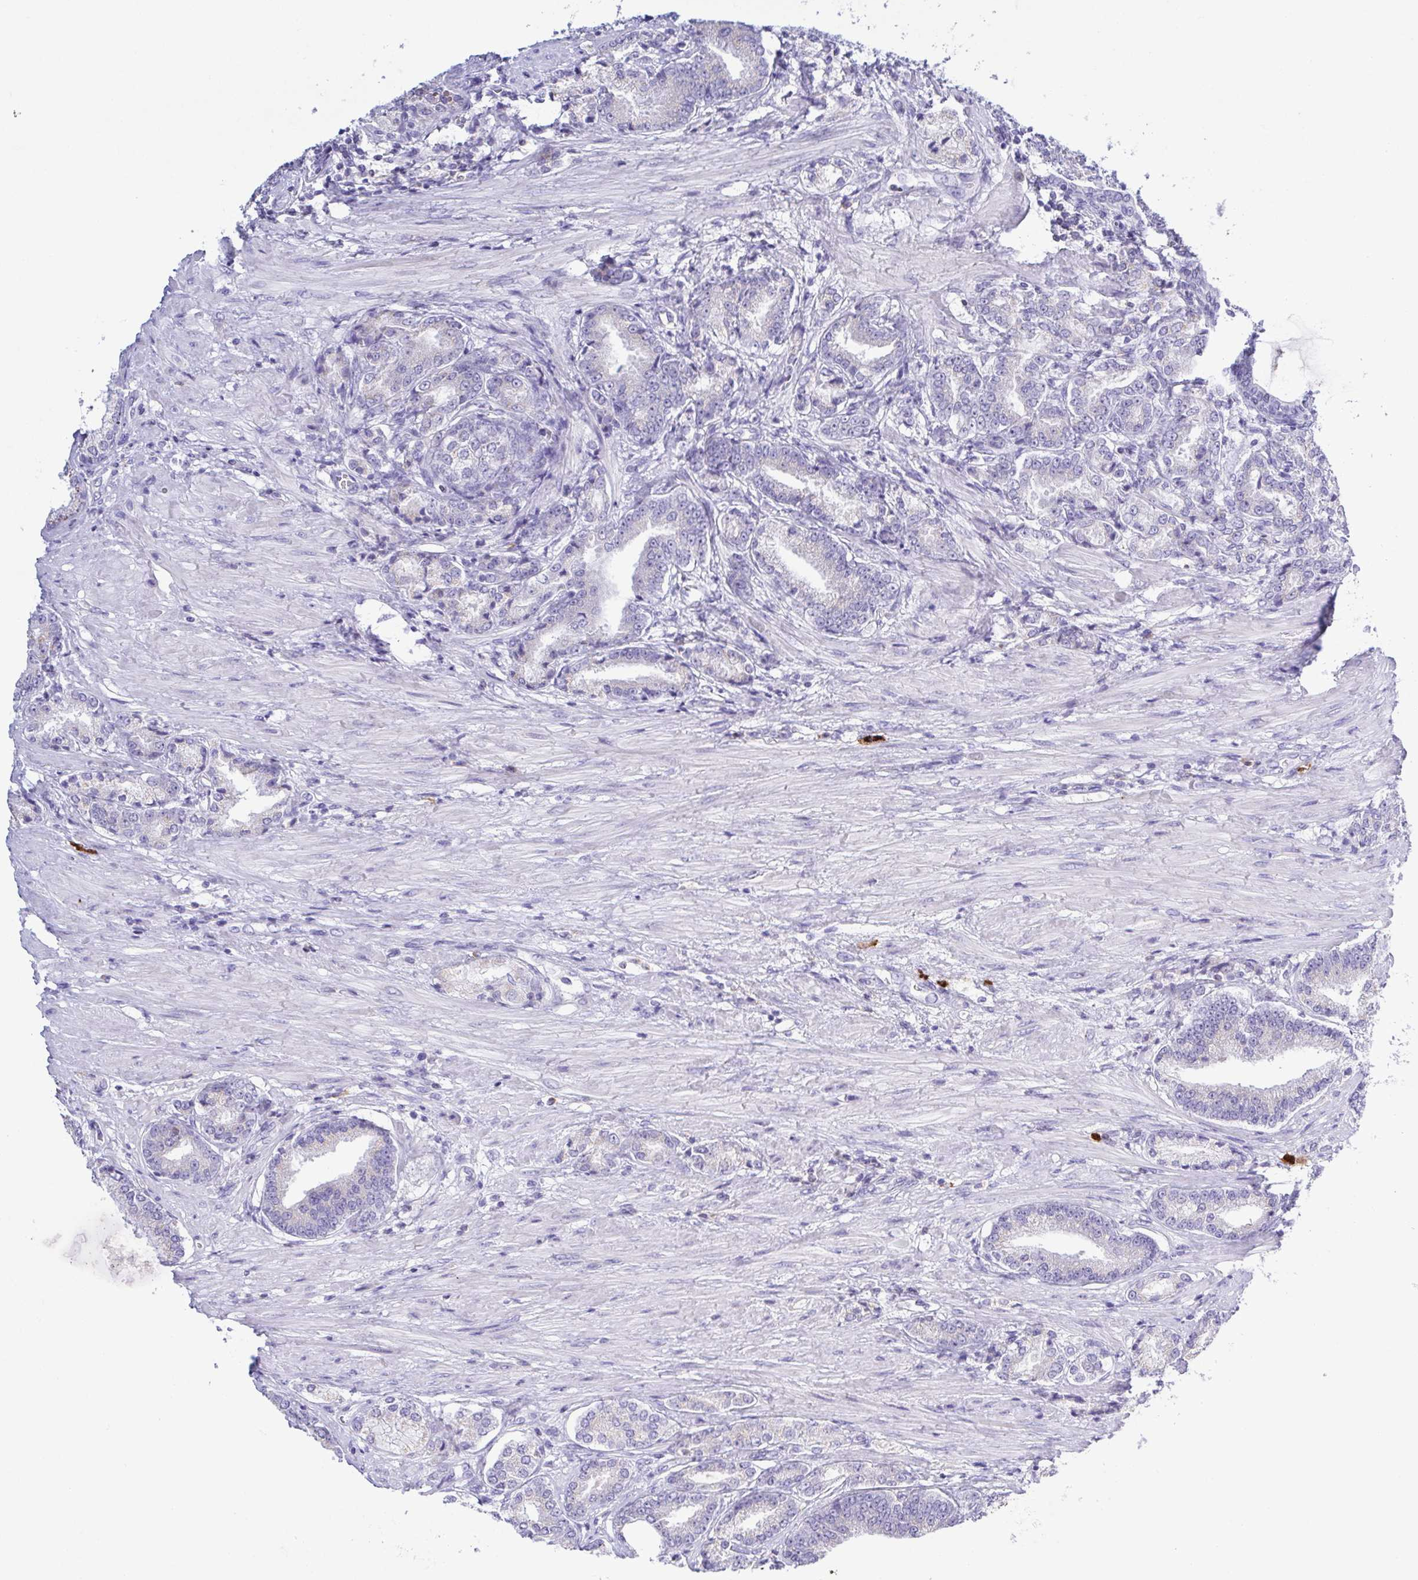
{"staining": {"intensity": "negative", "quantity": "none", "location": "none"}, "tissue": "prostate cancer", "cell_type": "Tumor cells", "image_type": "cancer", "snomed": [{"axis": "morphology", "description": "Adenocarcinoma, High grade"}, {"axis": "topography", "description": "Prostate and seminal vesicle, NOS"}], "caption": "IHC photomicrograph of neoplastic tissue: human prostate cancer (high-grade adenocarcinoma) stained with DAB exhibits no significant protein expression in tumor cells.", "gene": "PGLYRP1", "patient": {"sex": "male", "age": 61}}